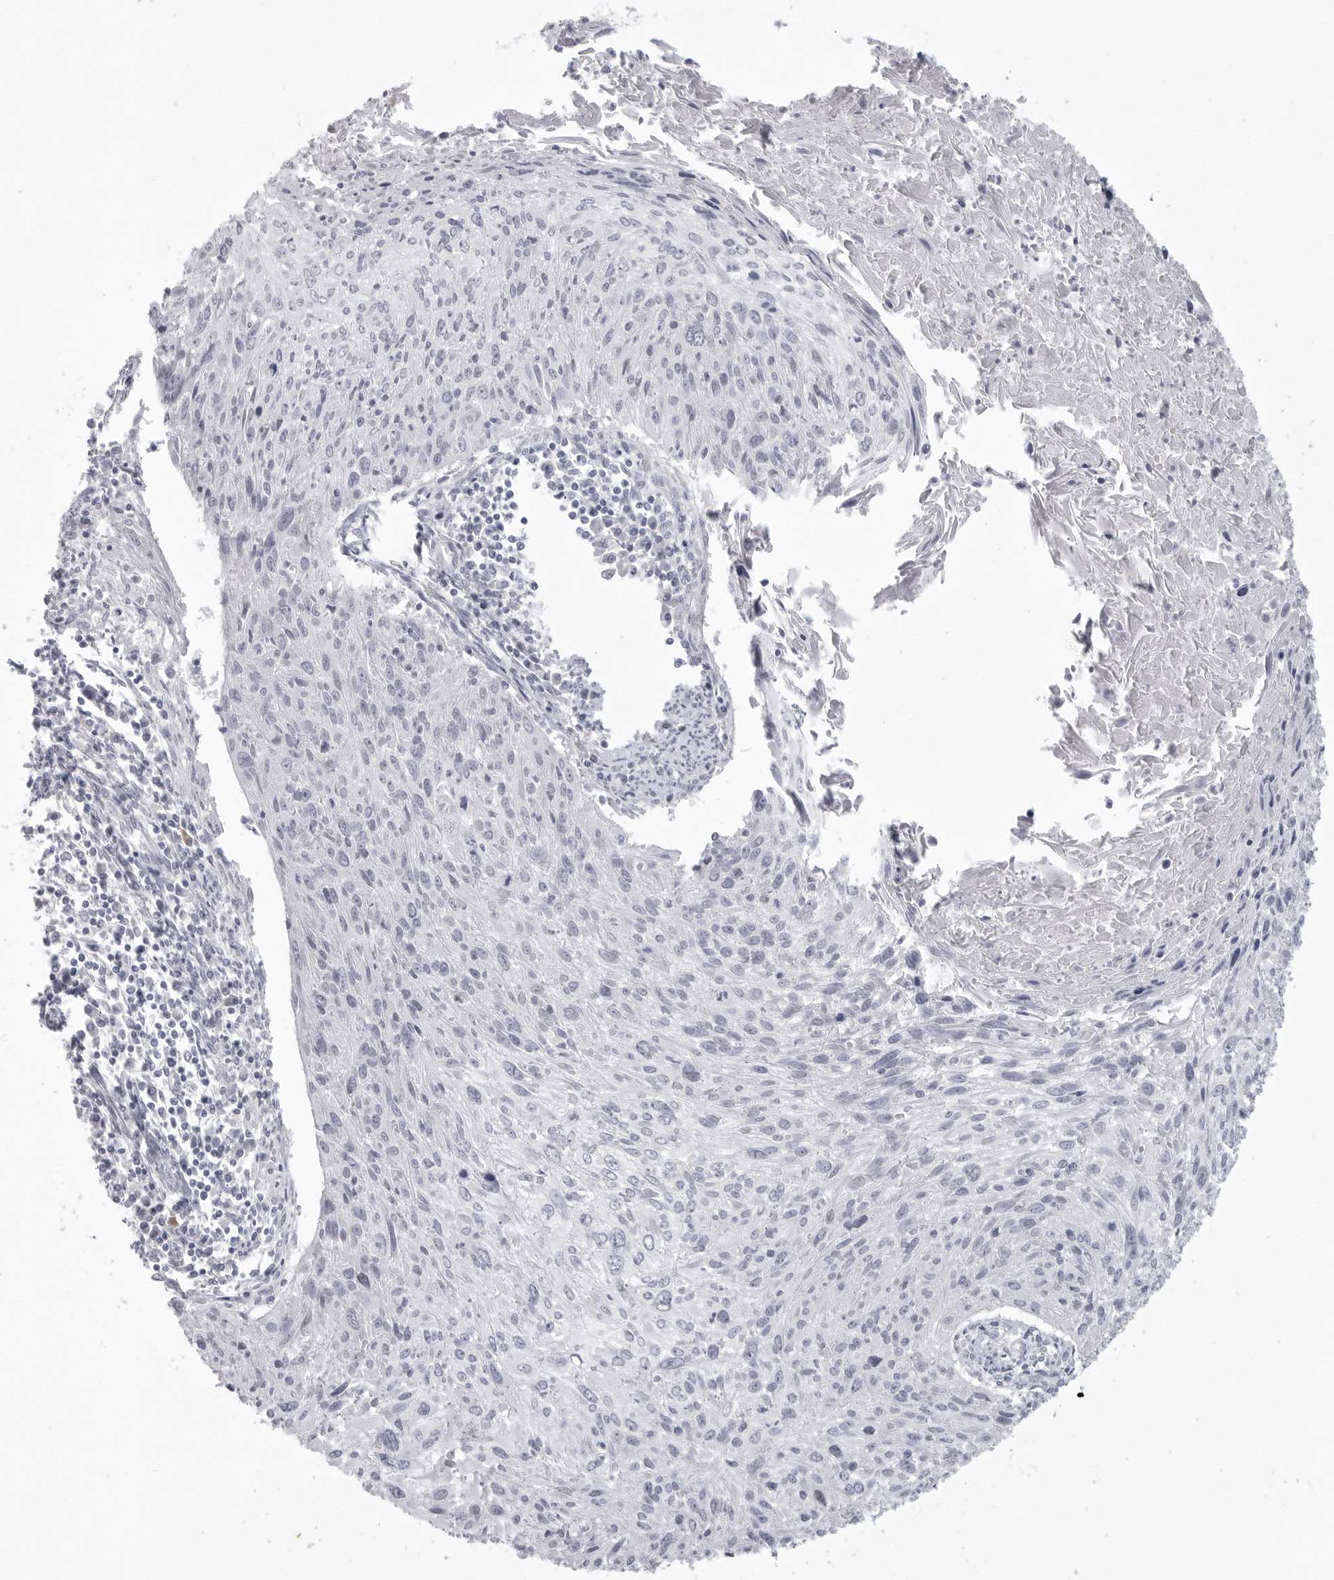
{"staining": {"intensity": "negative", "quantity": "none", "location": "none"}, "tissue": "cervical cancer", "cell_type": "Tumor cells", "image_type": "cancer", "snomed": [{"axis": "morphology", "description": "Squamous cell carcinoma, NOS"}, {"axis": "topography", "description": "Cervix"}], "caption": "DAB (3,3'-diaminobenzidine) immunohistochemical staining of human cervical cancer exhibits no significant staining in tumor cells. (DAB IHC, high magnification).", "gene": "TCTN3", "patient": {"sex": "female", "age": 51}}